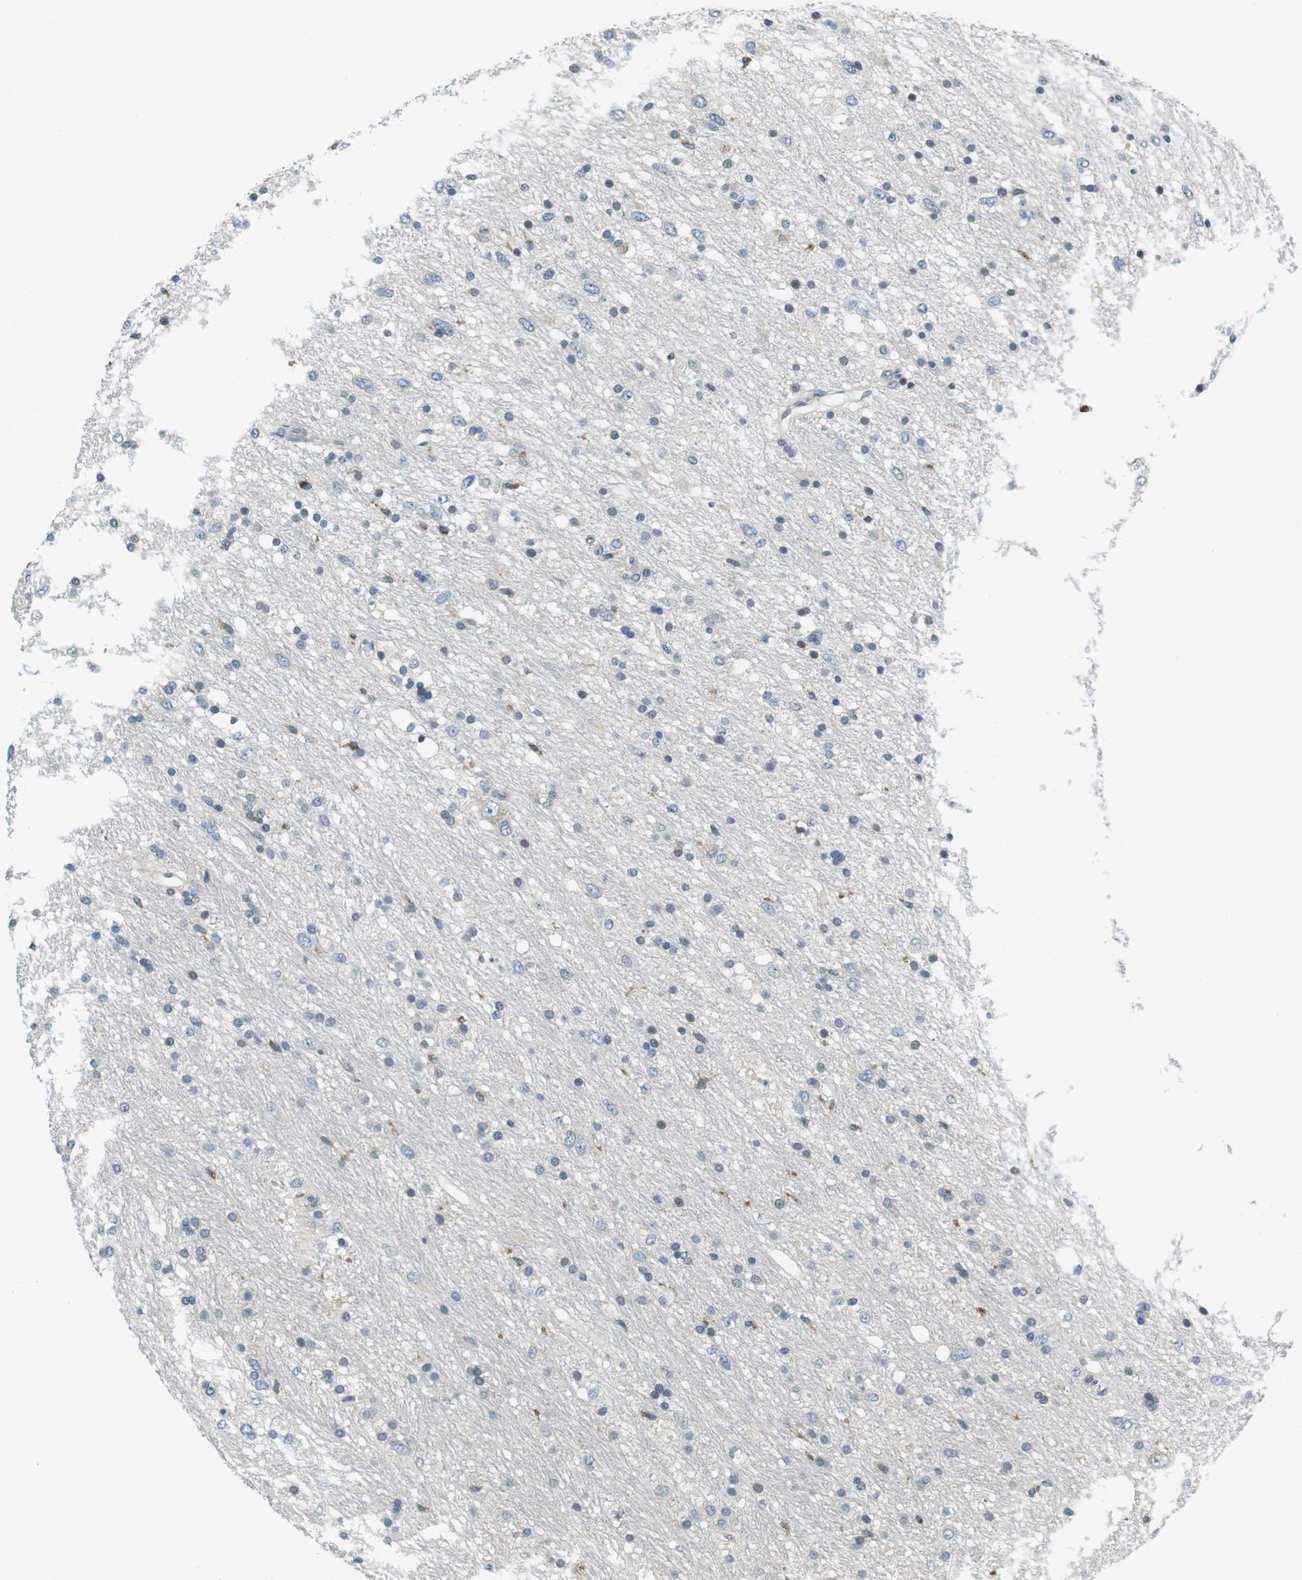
{"staining": {"intensity": "weak", "quantity": "<25%", "location": "cytoplasmic/membranous"}, "tissue": "glioma", "cell_type": "Tumor cells", "image_type": "cancer", "snomed": [{"axis": "morphology", "description": "Glioma, malignant, Low grade"}, {"axis": "topography", "description": "Brain"}], "caption": "The image exhibits no significant positivity in tumor cells of malignant glioma (low-grade).", "gene": "KCNJ5", "patient": {"sex": "male", "age": 77}}